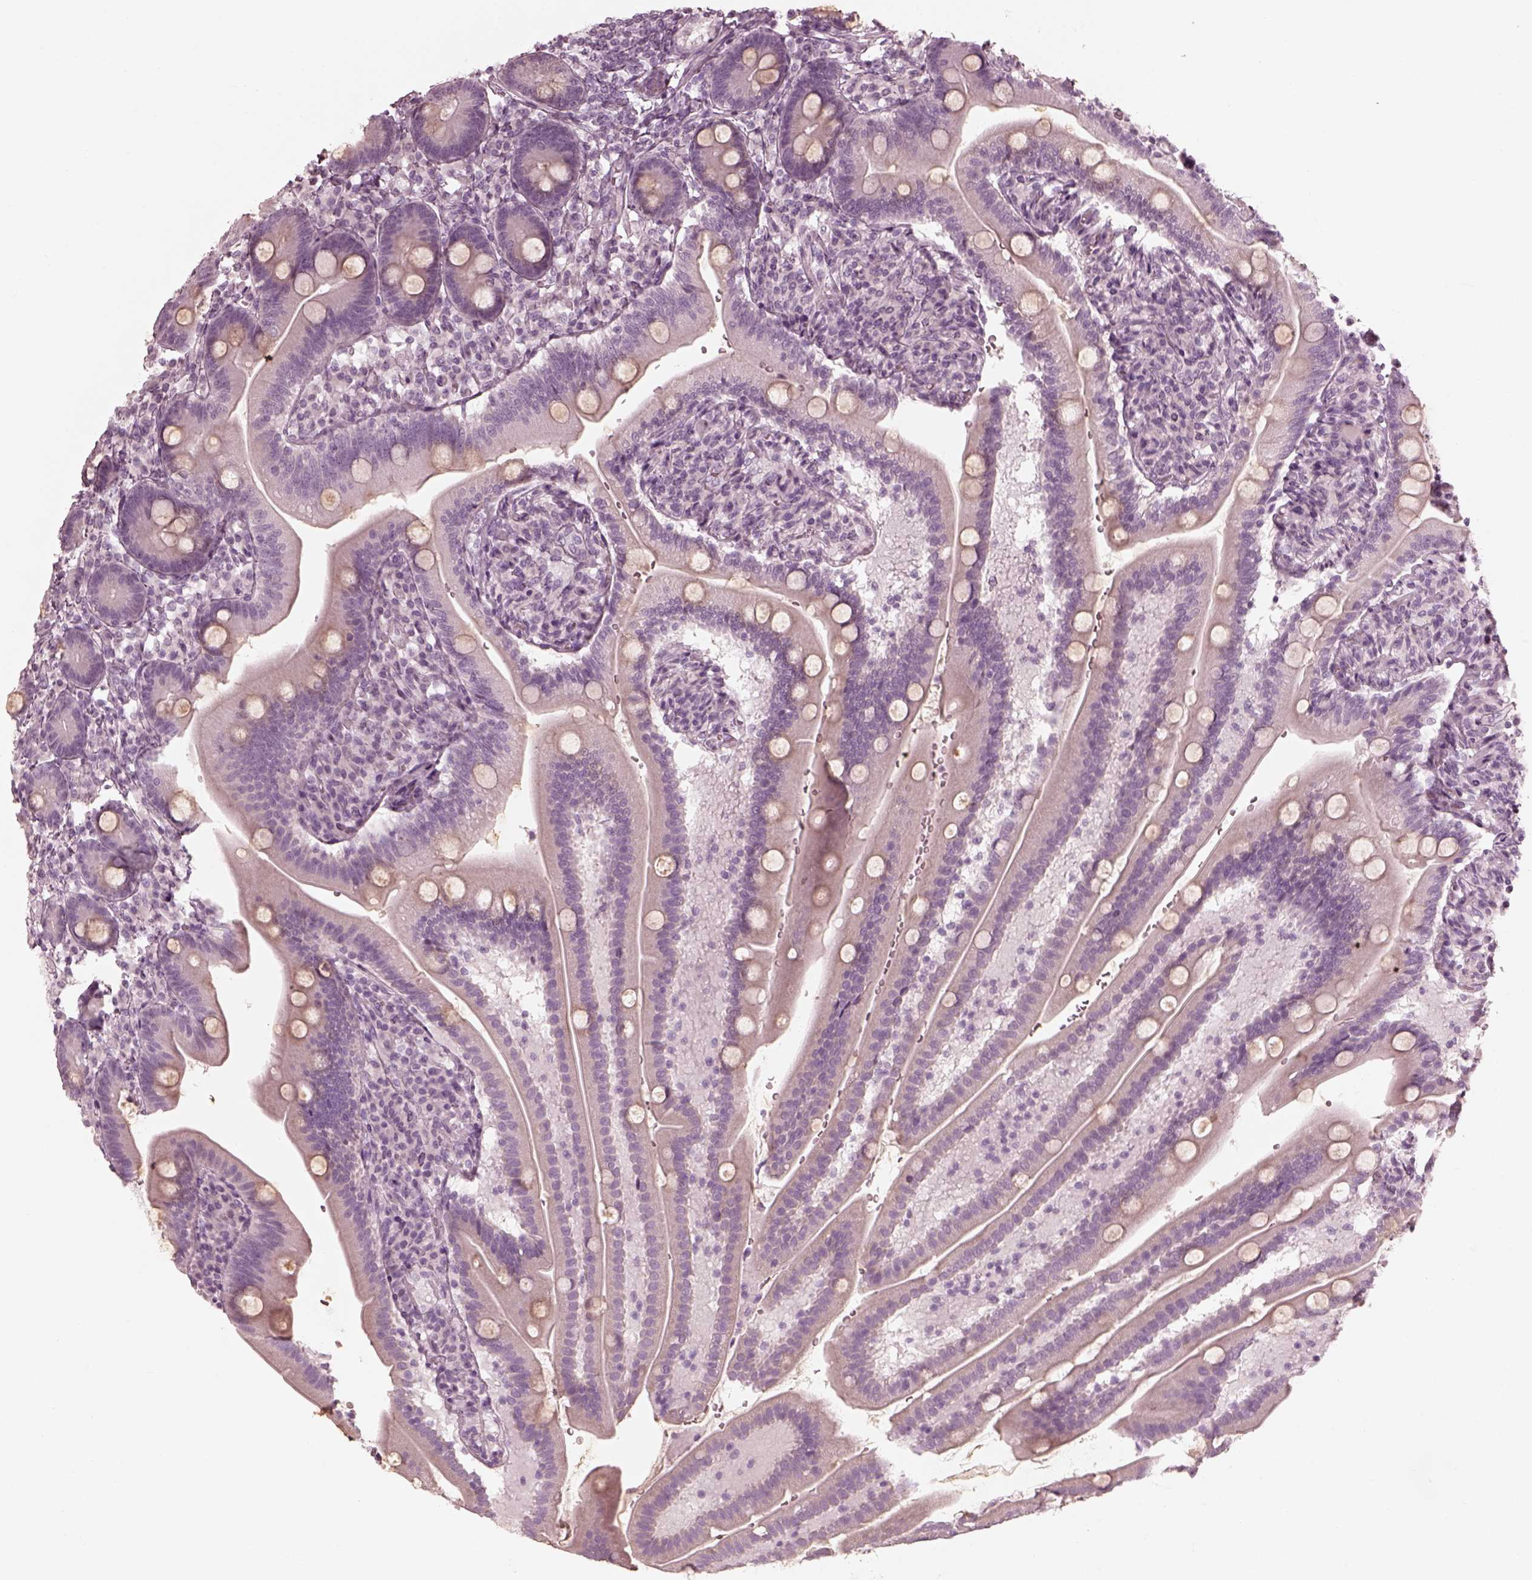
{"staining": {"intensity": "negative", "quantity": "none", "location": "none"}, "tissue": "duodenum", "cell_type": "Glandular cells", "image_type": "normal", "snomed": [{"axis": "morphology", "description": "Normal tissue, NOS"}, {"axis": "topography", "description": "Duodenum"}], "caption": "This is an immunohistochemistry image of unremarkable human duodenum. There is no staining in glandular cells.", "gene": "SAXO2", "patient": {"sex": "female", "age": 67}}